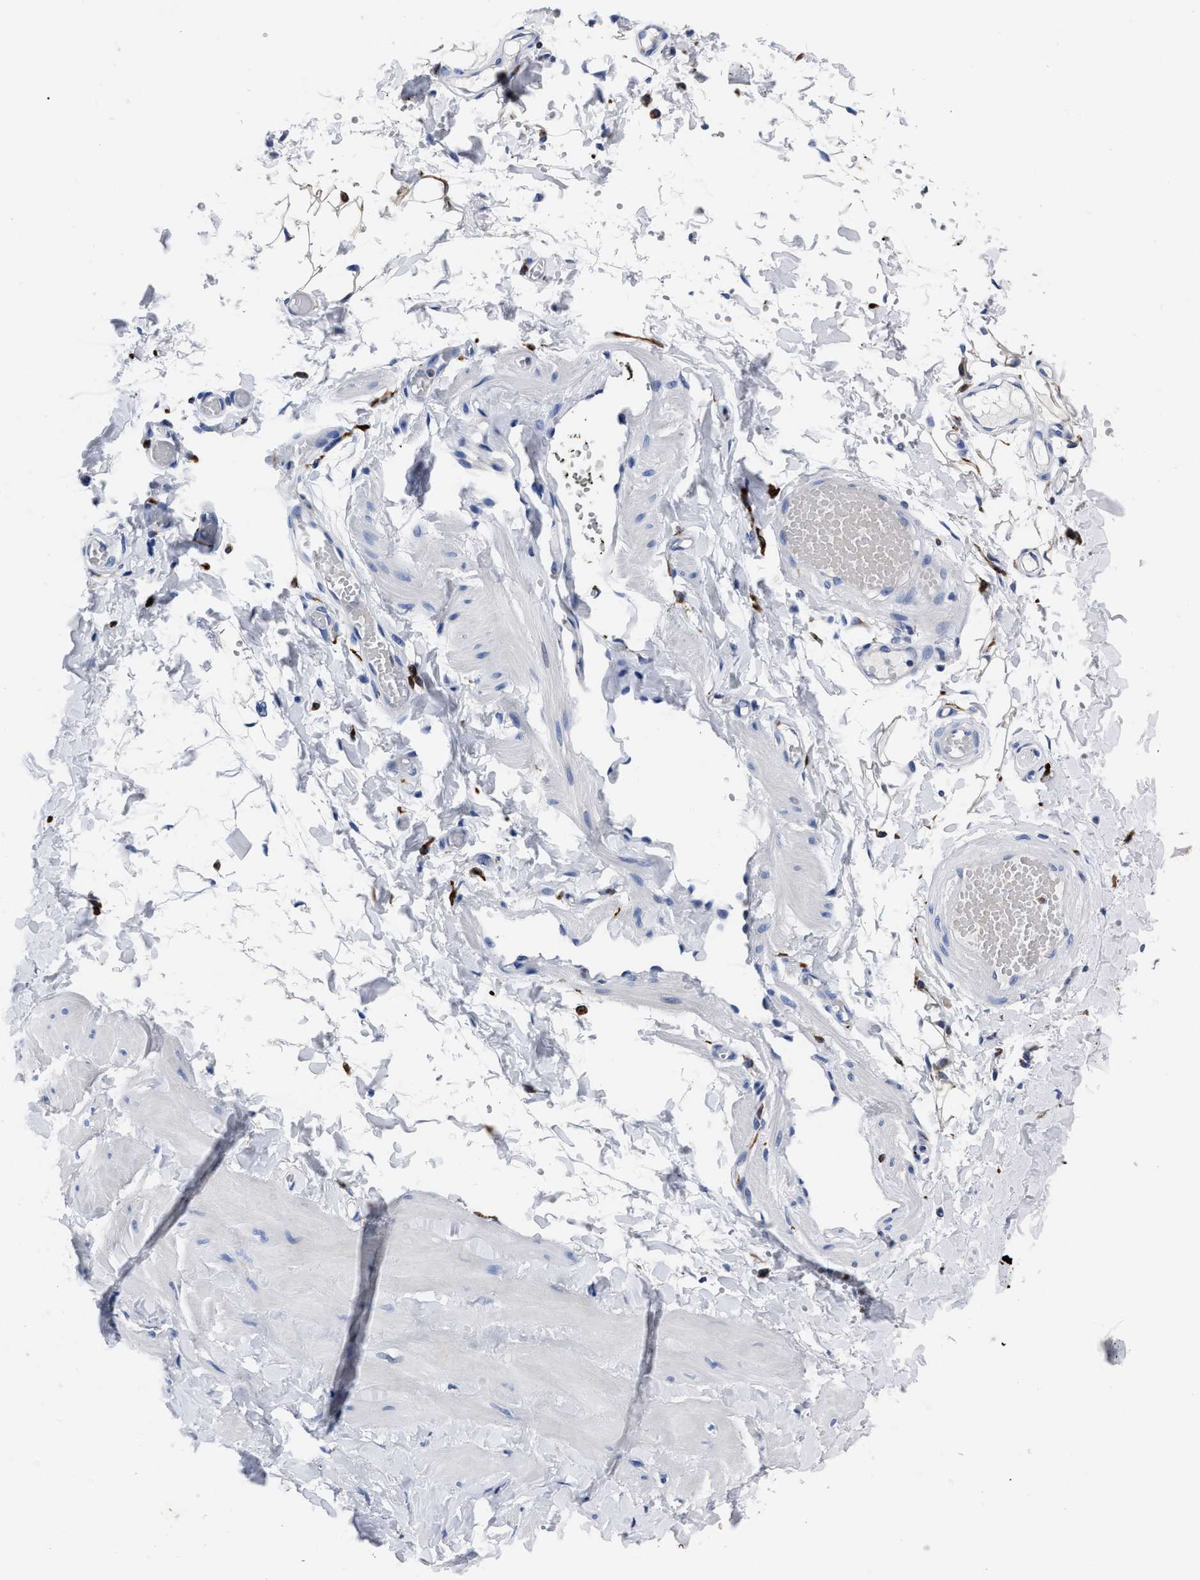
{"staining": {"intensity": "moderate", "quantity": ">75%", "location": "cytoplasmic/membranous"}, "tissue": "adipose tissue", "cell_type": "Adipocytes", "image_type": "normal", "snomed": [{"axis": "morphology", "description": "Normal tissue, NOS"}, {"axis": "topography", "description": "Adipose tissue"}, {"axis": "topography", "description": "Vascular tissue"}, {"axis": "topography", "description": "Peripheral nerve tissue"}], "caption": "Adipocytes show medium levels of moderate cytoplasmic/membranous positivity in about >75% of cells in normal adipose tissue. (DAB IHC with brightfield microscopy, high magnification).", "gene": "OR10G3", "patient": {"sex": "male", "age": 25}}